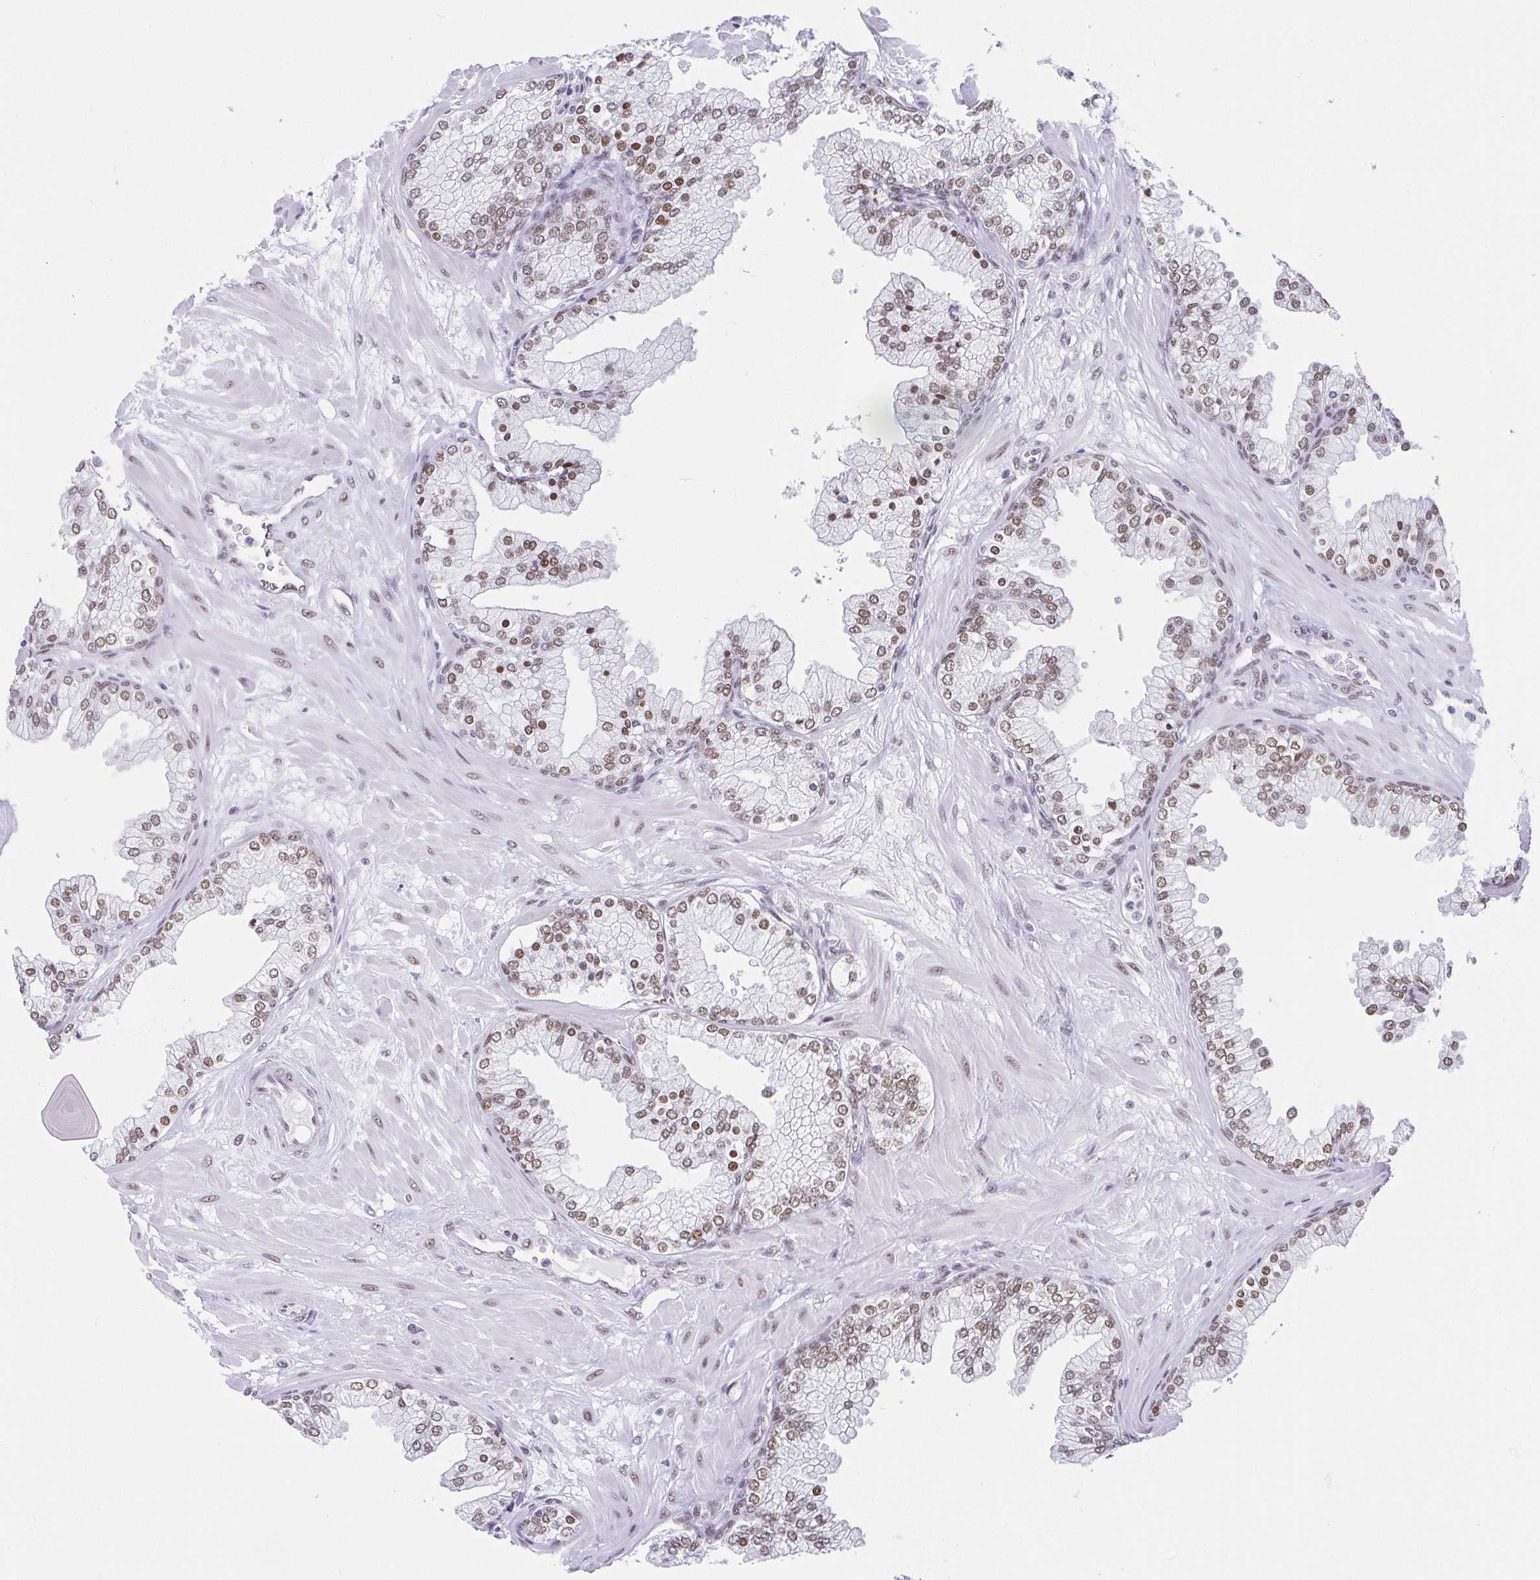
{"staining": {"intensity": "moderate", "quantity": ">75%", "location": "nuclear"}, "tissue": "prostate", "cell_type": "Glandular cells", "image_type": "normal", "snomed": [{"axis": "morphology", "description": "Normal tissue, NOS"}, {"axis": "topography", "description": "Prostate"}, {"axis": "topography", "description": "Peripheral nerve tissue"}], "caption": "Immunohistochemical staining of benign human prostate displays medium levels of moderate nuclear staining in about >75% of glandular cells.", "gene": "SLC7A10", "patient": {"sex": "male", "age": 61}}